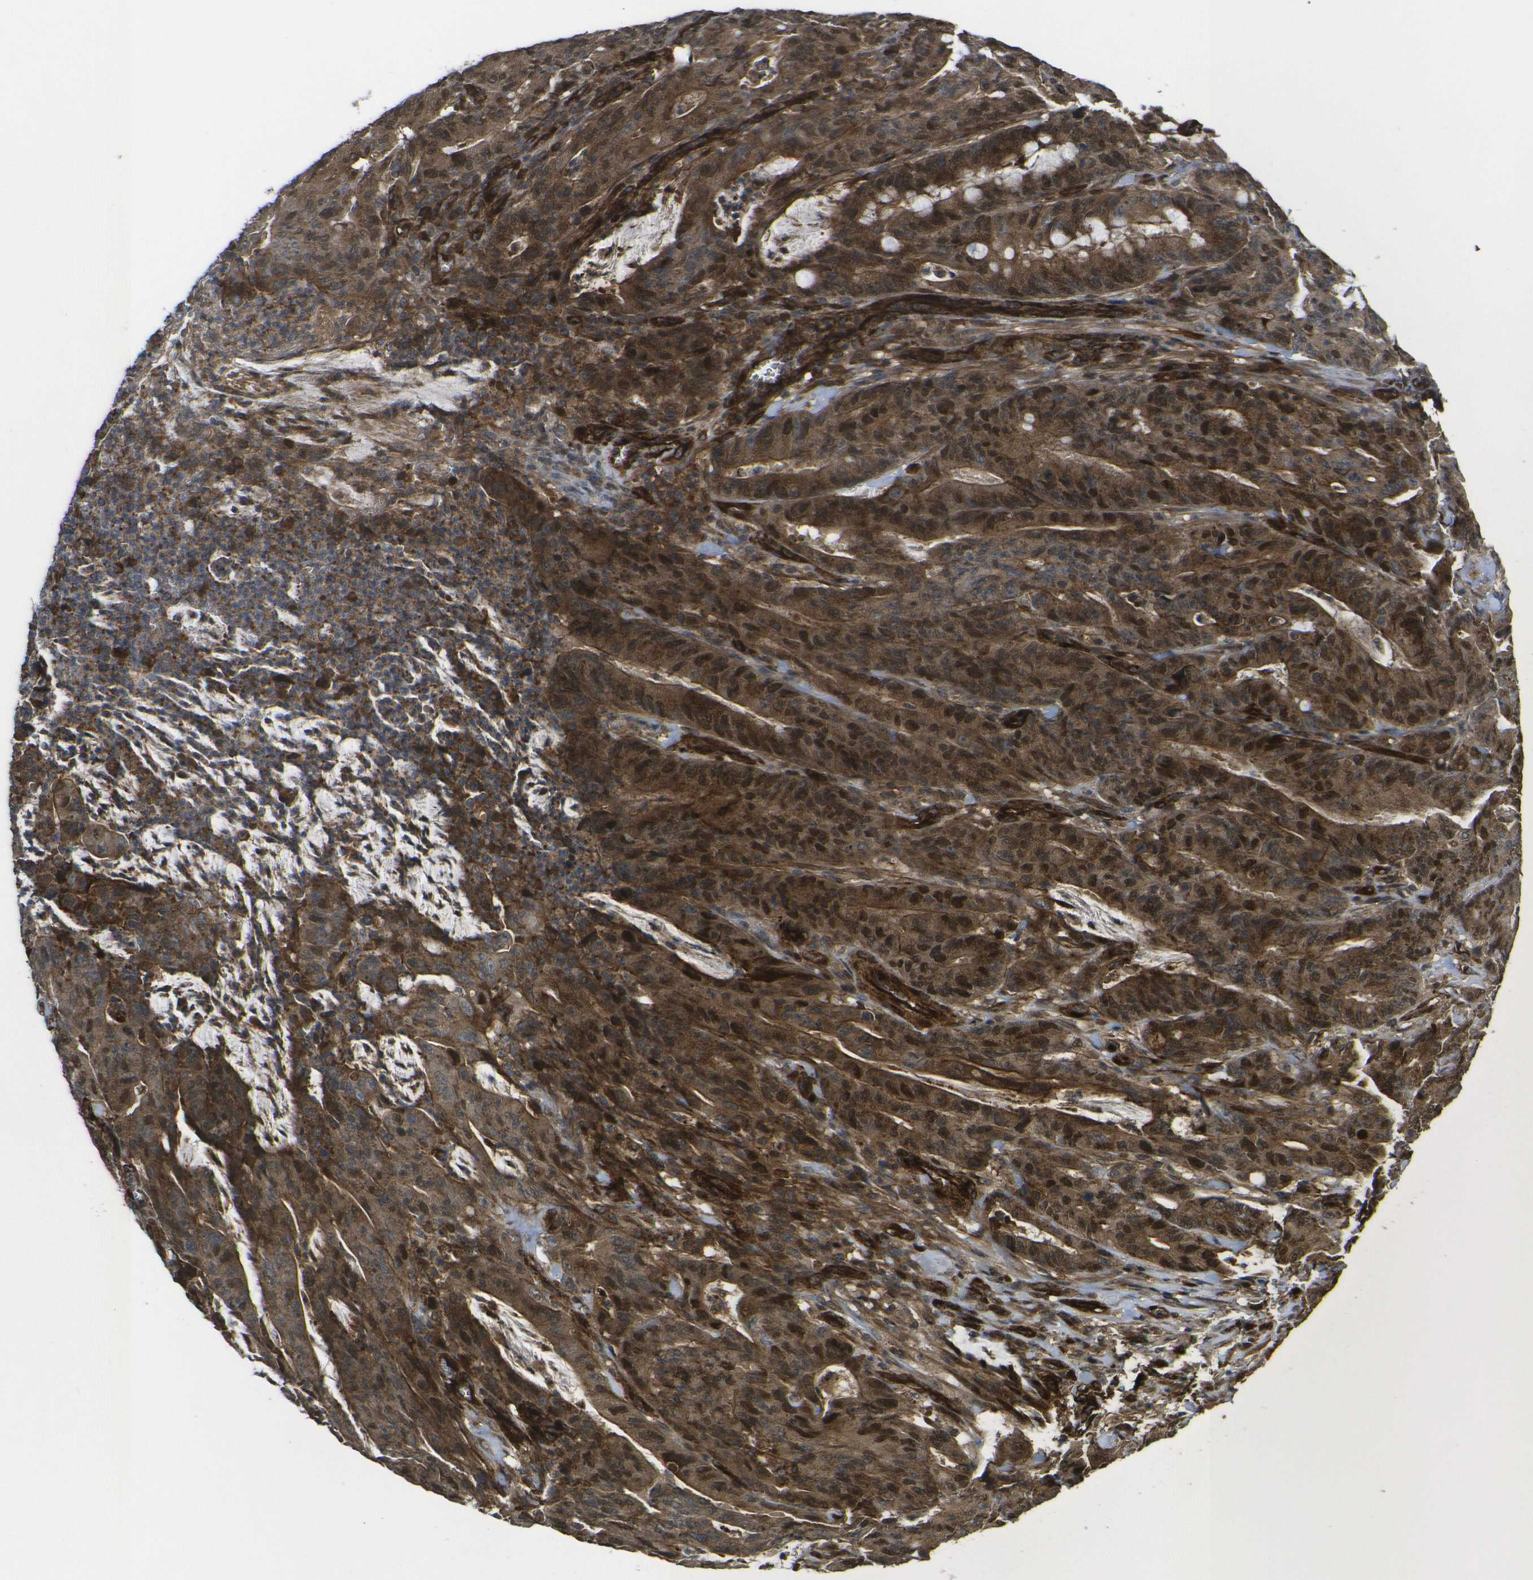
{"staining": {"intensity": "strong", "quantity": ">75%", "location": "cytoplasmic/membranous,nuclear"}, "tissue": "colorectal cancer", "cell_type": "Tumor cells", "image_type": "cancer", "snomed": [{"axis": "morphology", "description": "Adenocarcinoma, NOS"}, {"axis": "topography", "description": "Colon"}], "caption": "Immunohistochemical staining of human adenocarcinoma (colorectal) displays high levels of strong cytoplasmic/membranous and nuclear protein positivity in about >75% of tumor cells.", "gene": "ECE1", "patient": {"sex": "male", "age": 45}}